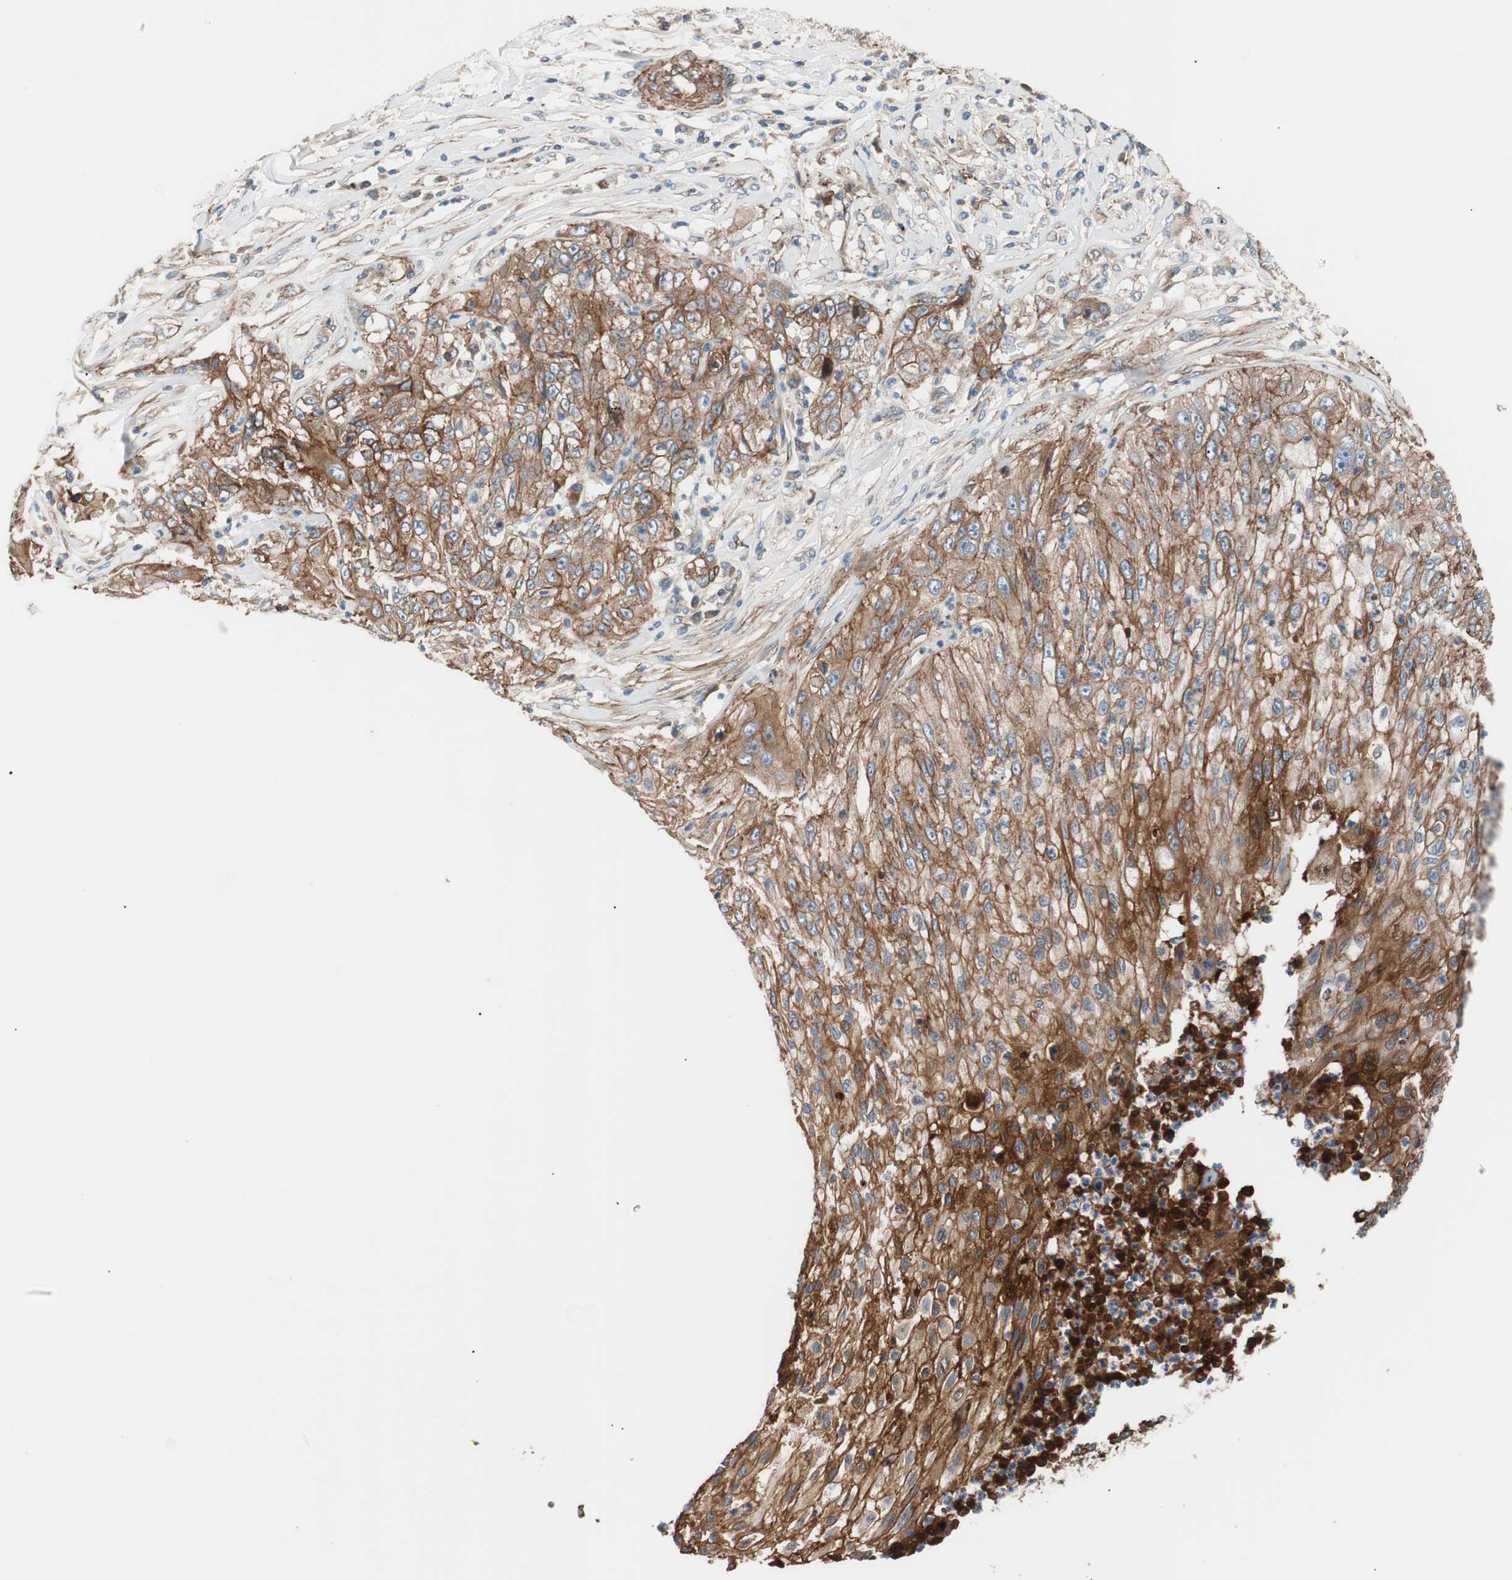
{"staining": {"intensity": "strong", "quantity": "25%-75%", "location": "cytoplasmic/membranous"}, "tissue": "lung cancer", "cell_type": "Tumor cells", "image_type": "cancer", "snomed": [{"axis": "morphology", "description": "Inflammation, NOS"}, {"axis": "morphology", "description": "Squamous cell carcinoma, NOS"}, {"axis": "topography", "description": "Lymph node"}, {"axis": "topography", "description": "Soft tissue"}, {"axis": "topography", "description": "Lung"}], "caption": "Immunohistochemical staining of human lung squamous cell carcinoma exhibits strong cytoplasmic/membranous protein positivity in about 25%-75% of tumor cells.", "gene": "SPINT1", "patient": {"sex": "male", "age": 66}}